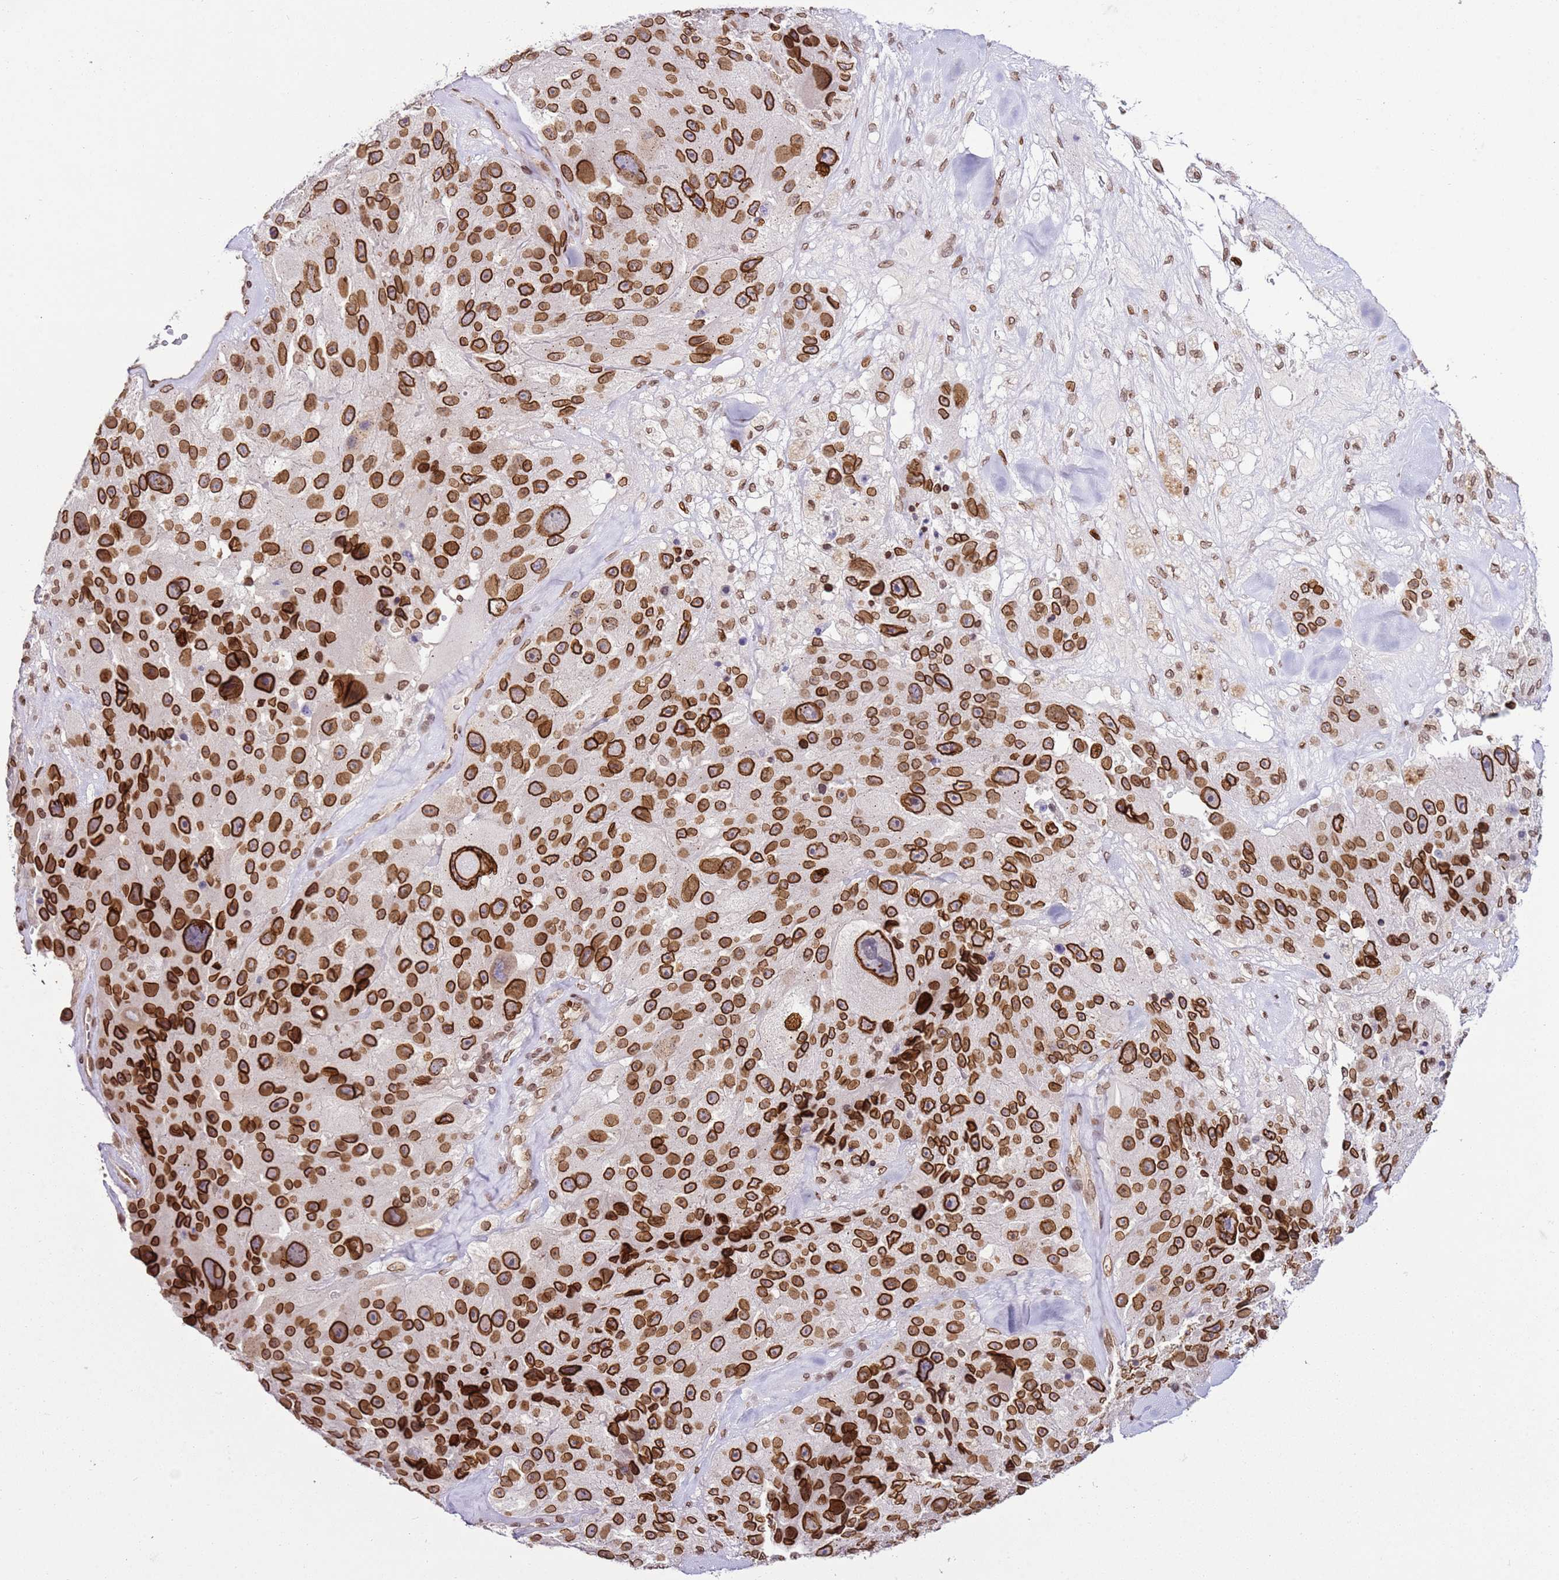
{"staining": {"intensity": "strong", "quantity": ">75%", "location": "cytoplasmic/membranous,nuclear"}, "tissue": "melanoma", "cell_type": "Tumor cells", "image_type": "cancer", "snomed": [{"axis": "morphology", "description": "Malignant melanoma, Metastatic site"}, {"axis": "topography", "description": "Lymph node"}], "caption": "Strong cytoplasmic/membranous and nuclear protein expression is seen in about >75% of tumor cells in melanoma.", "gene": "POU6F1", "patient": {"sex": "male", "age": 62}}